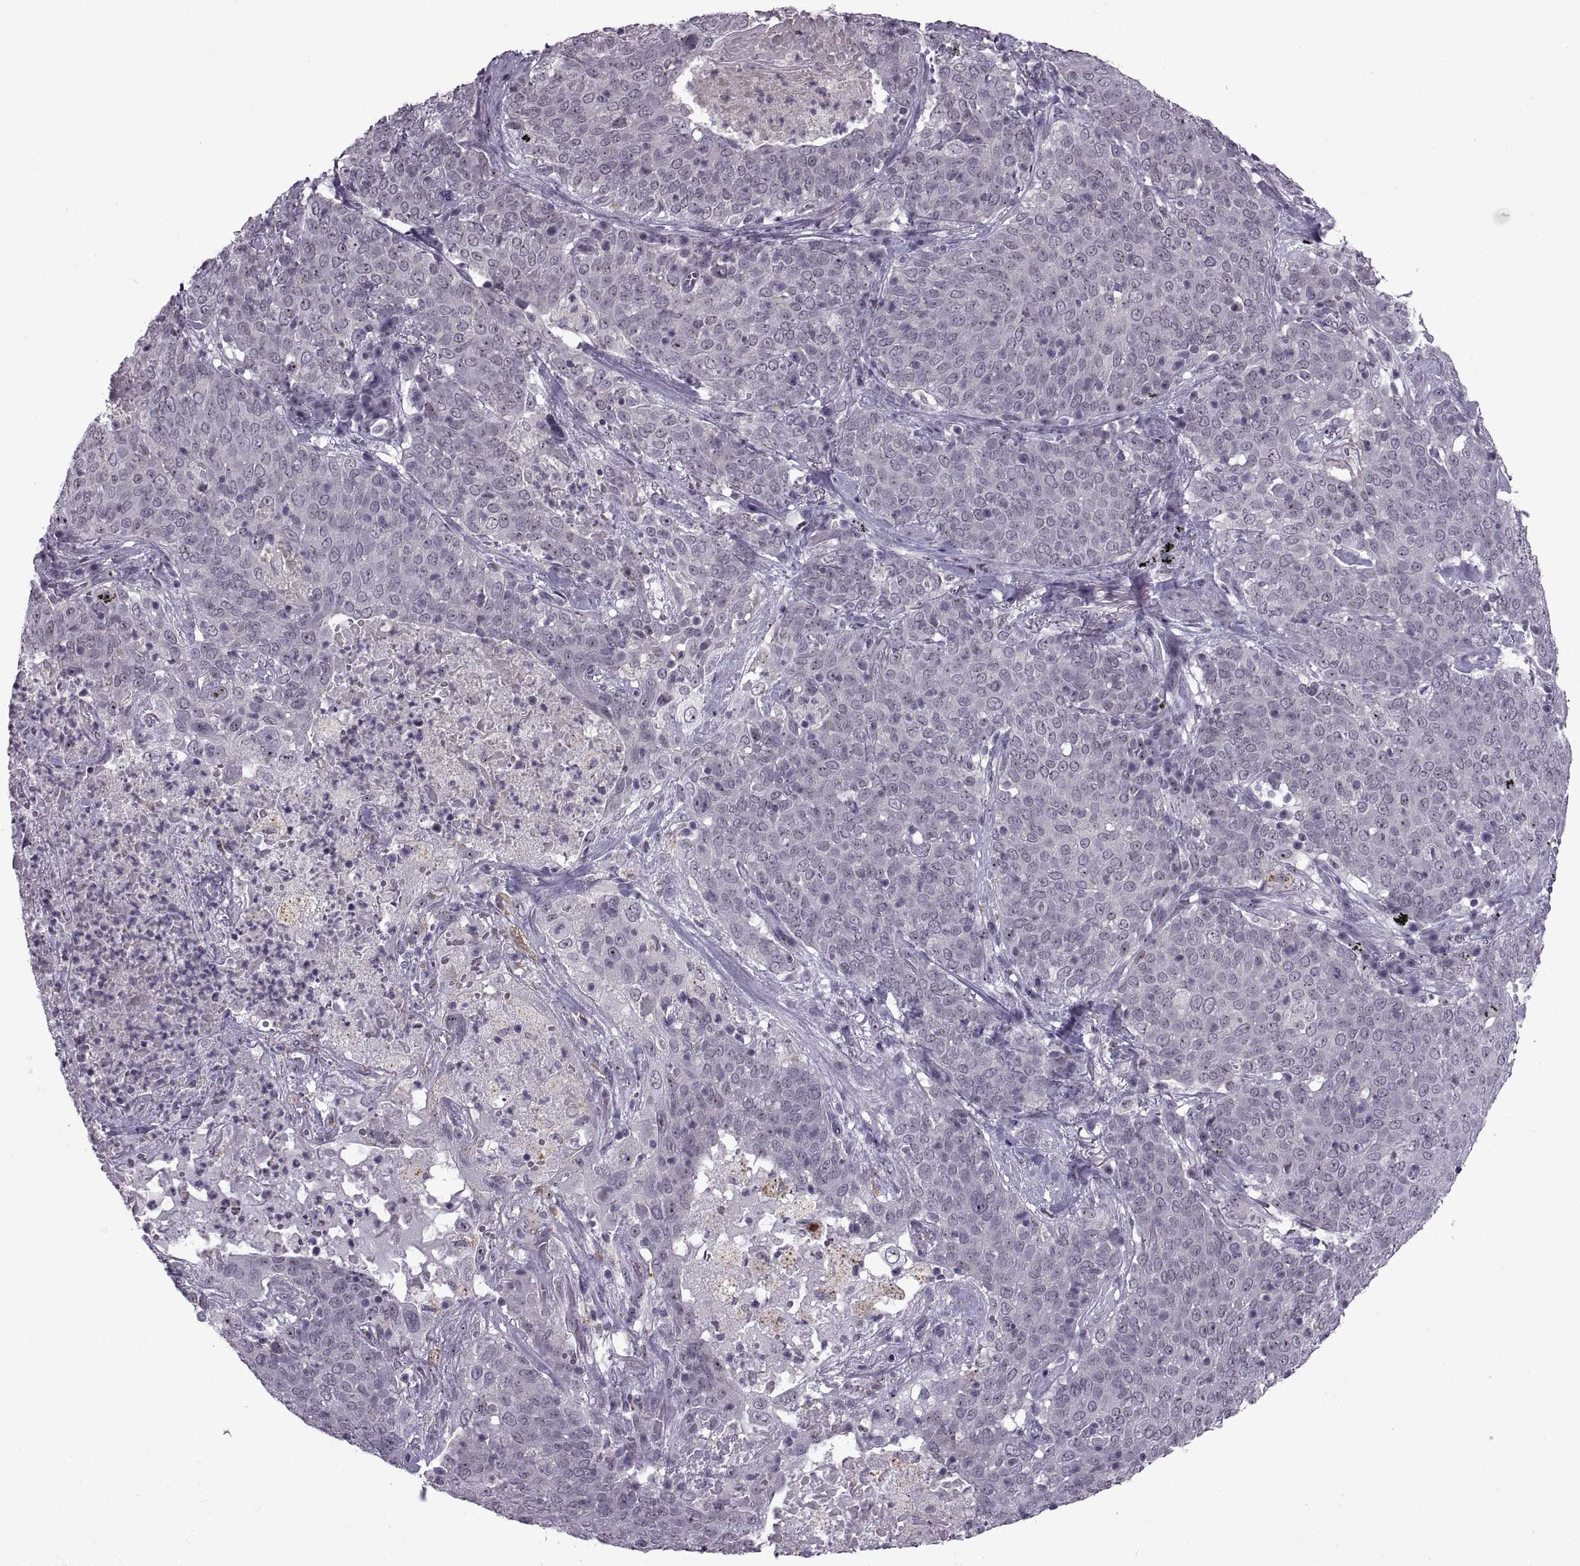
{"staining": {"intensity": "weak", "quantity": "<25%", "location": "nuclear"}, "tissue": "lung cancer", "cell_type": "Tumor cells", "image_type": "cancer", "snomed": [{"axis": "morphology", "description": "Squamous cell carcinoma, NOS"}, {"axis": "topography", "description": "Lung"}], "caption": "This is an IHC image of human lung squamous cell carcinoma. There is no staining in tumor cells.", "gene": "SINHCAF", "patient": {"sex": "male", "age": 82}}